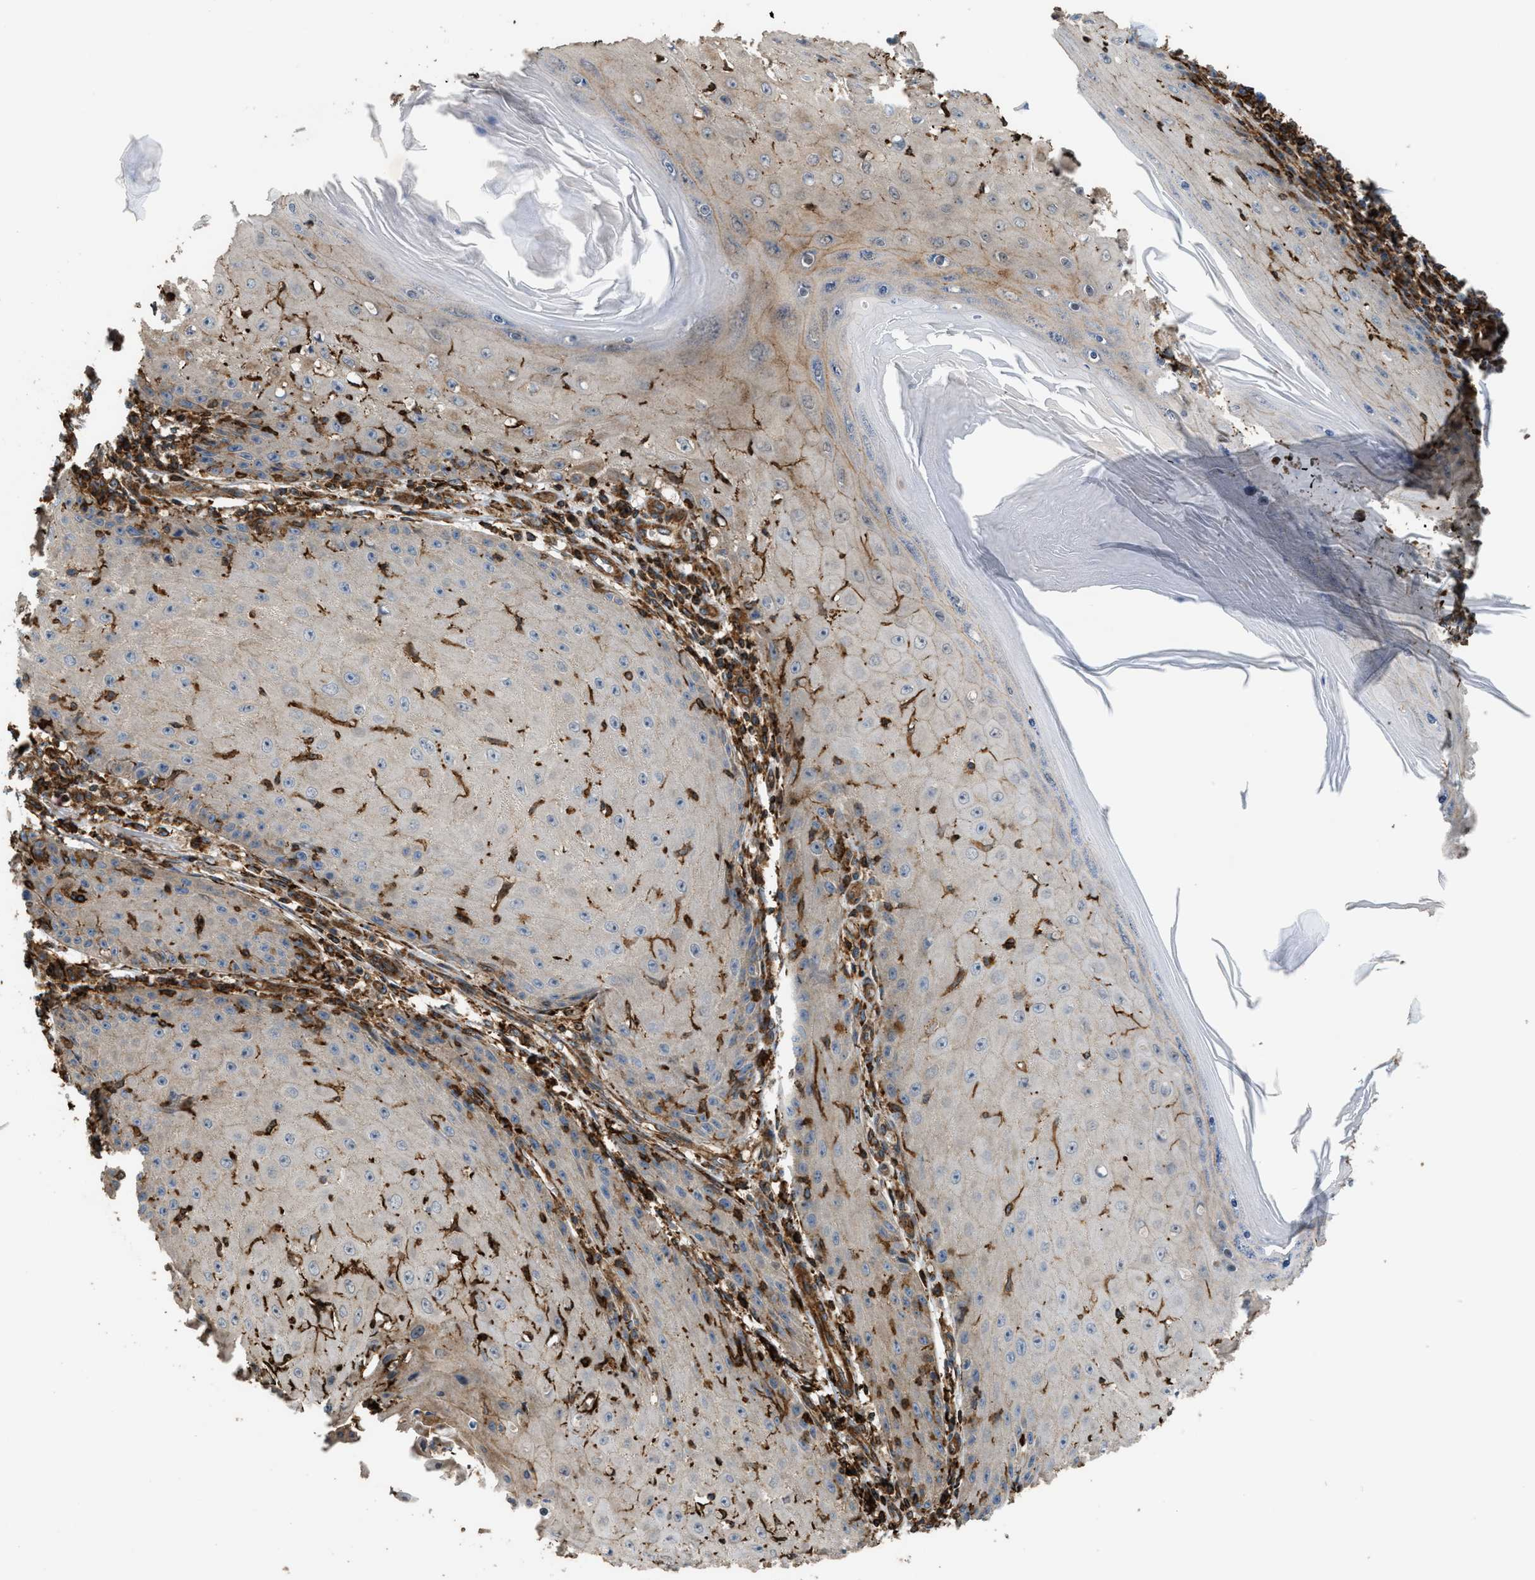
{"staining": {"intensity": "moderate", "quantity": "<25%", "location": "cytoplasmic/membranous"}, "tissue": "skin cancer", "cell_type": "Tumor cells", "image_type": "cancer", "snomed": [{"axis": "morphology", "description": "Squamous cell carcinoma, NOS"}, {"axis": "topography", "description": "Skin"}], "caption": "This is a photomicrograph of immunohistochemistry (IHC) staining of skin squamous cell carcinoma, which shows moderate staining in the cytoplasmic/membranous of tumor cells.", "gene": "EGLN1", "patient": {"sex": "female", "age": 73}}